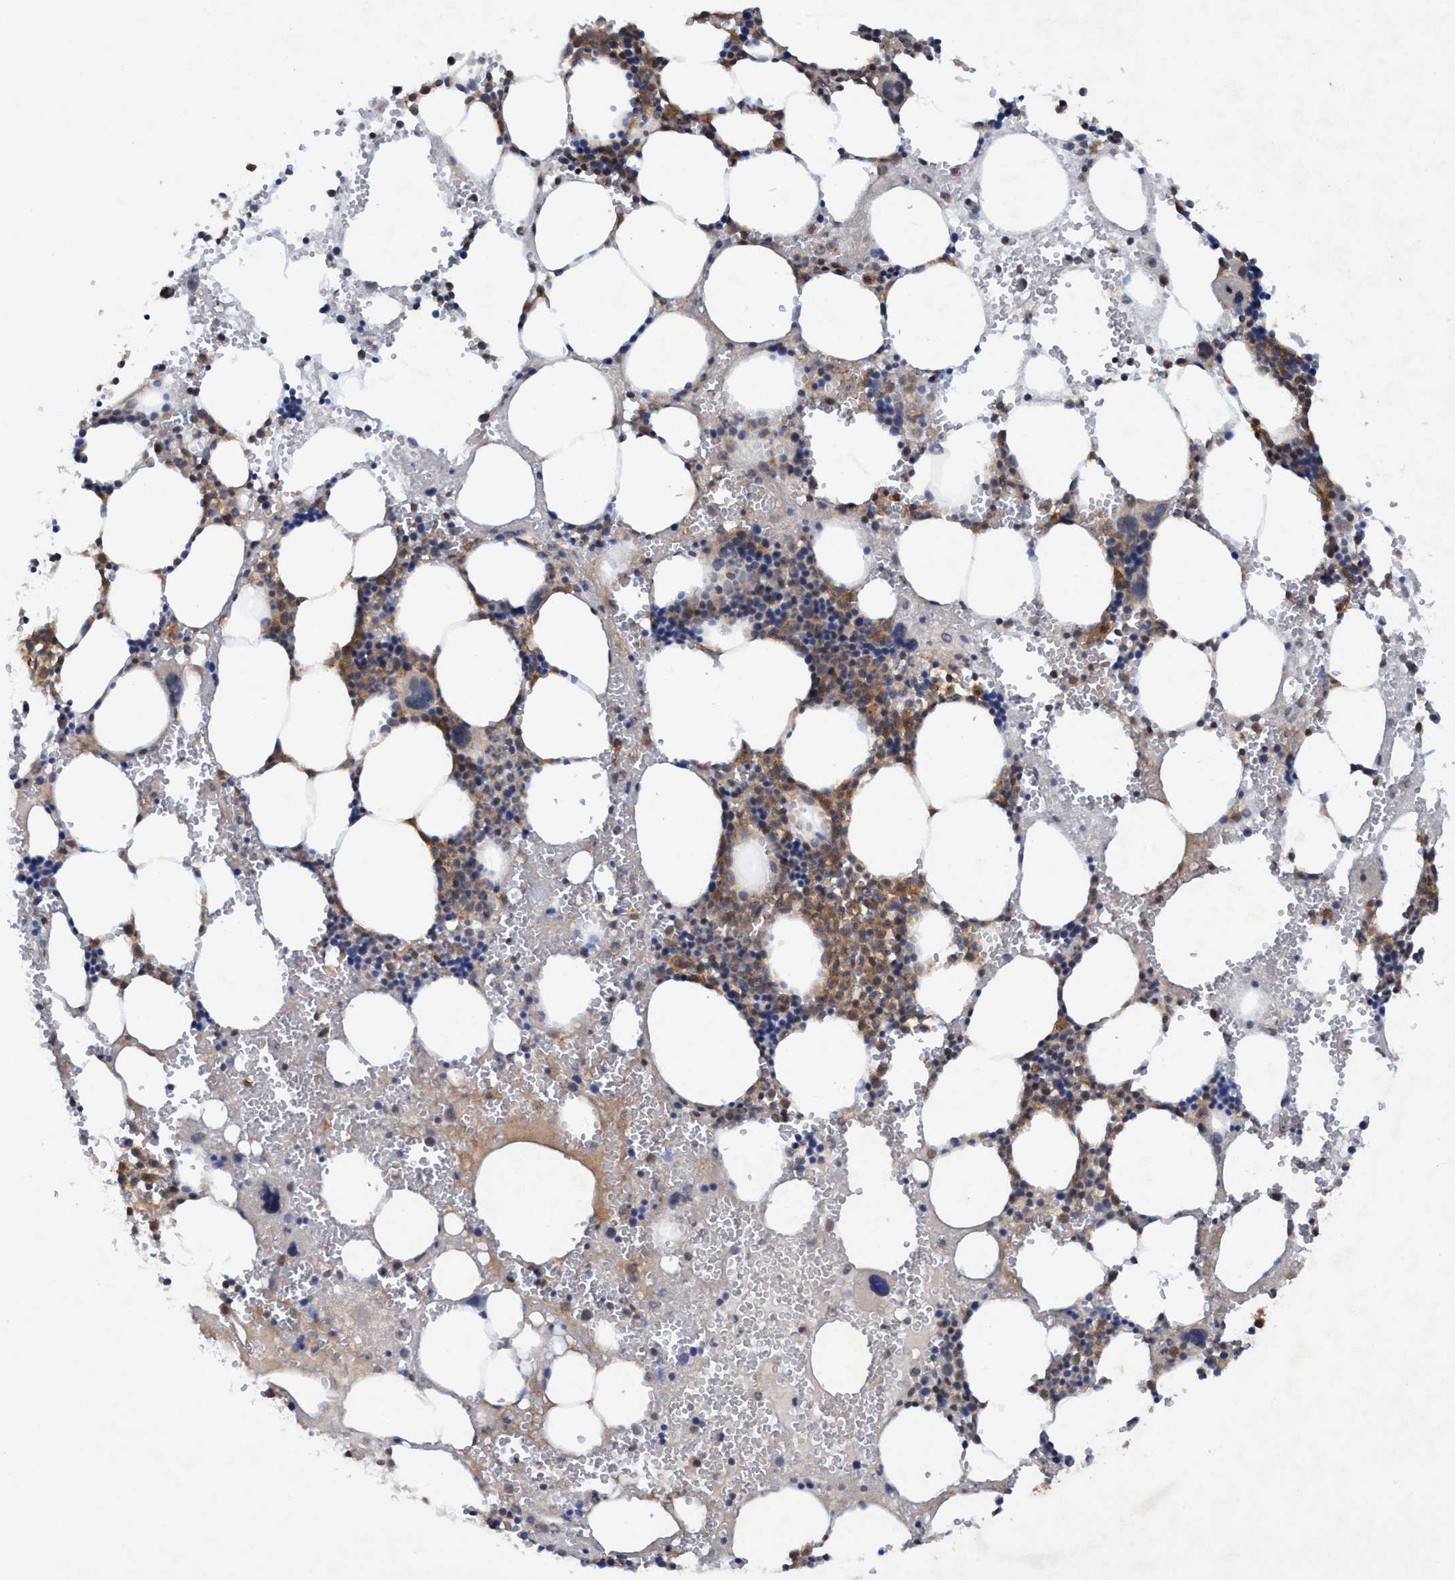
{"staining": {"intensity": "moderate", "quantity": "25%-75%", "location": "cytoplasmic/membranous"}, "tissue": "bone marrow", "cell_type": "Hematopoietic cells", "image_type": "normal", "snomed": [{"axis": "morphology", "description": "Normal tissue, NOS"}, {"axis": "morphology", "description": "Inflammation, NOS"}, {"axis": "topography", "description": "Bone marrow"}], "caption": "Protein expression analysis of unremarkable human bone marrow reveals moderate cytoplasmic/membranous staining in approximately 25%-75% of hematopoietic cells.", "gene": "TRIM65", "patient": {"sex": "female", "age": 67}}